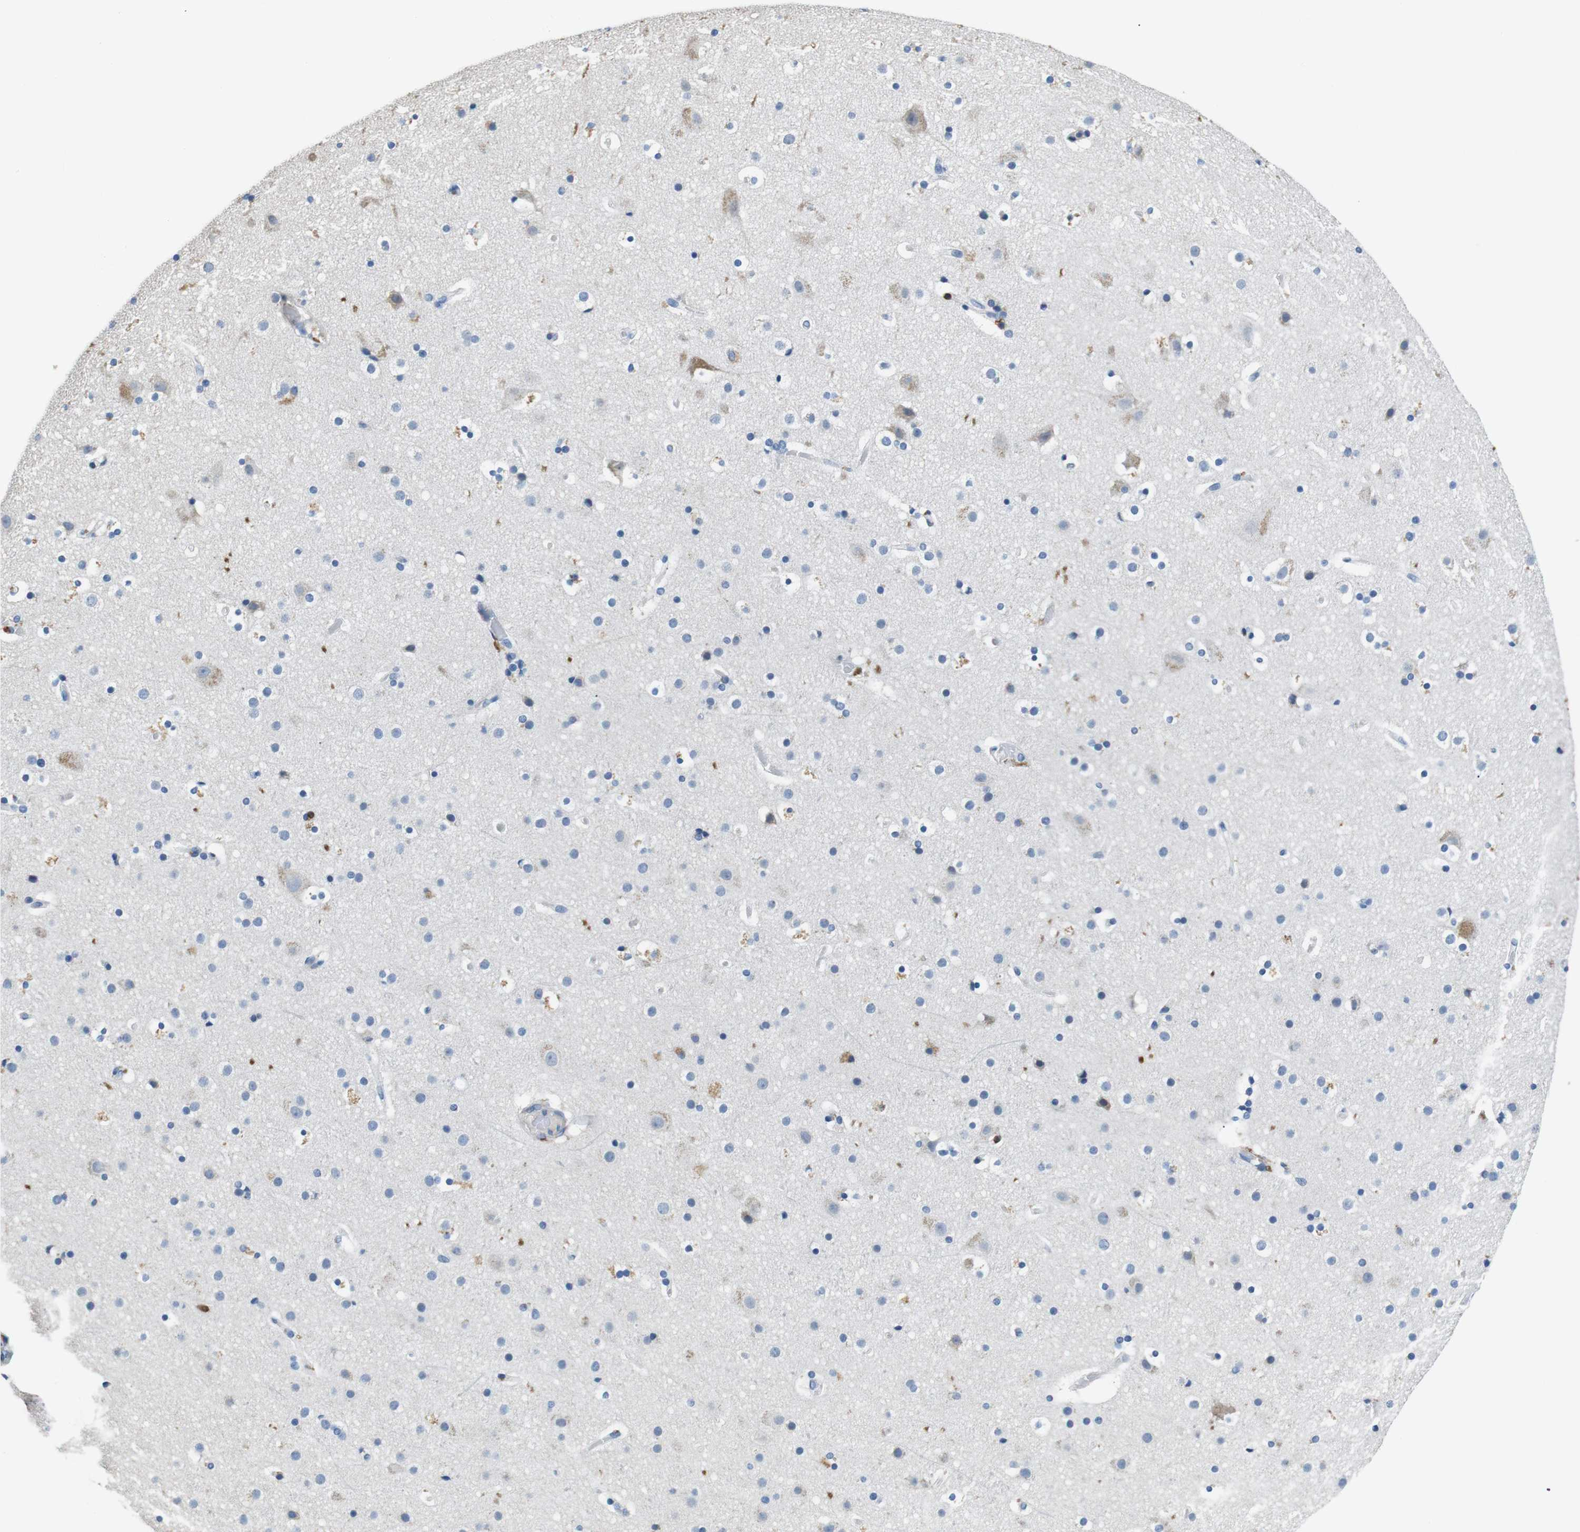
{"staining": {"intensity": "negative", "quantity": "none", "location": "none"}, "tissue": "cerebral cortex", "cell_type": "Endothelial cells", "image_type": "normal", "snomed": [{"axis": "morphology", "description": "Normal tissue, NOS"}, {"axis": "topography", "description": "Cerebral cortex"}], "caption": "IHC micrograph of unremarkable cerebral cortex: human cerebral cortex stained with DAB (3,3'-diaminobenzidine) displays no significant protein expression in endothelial cells.", "gene": "CD6", "patient": {"sex": "male", "age": 57}}